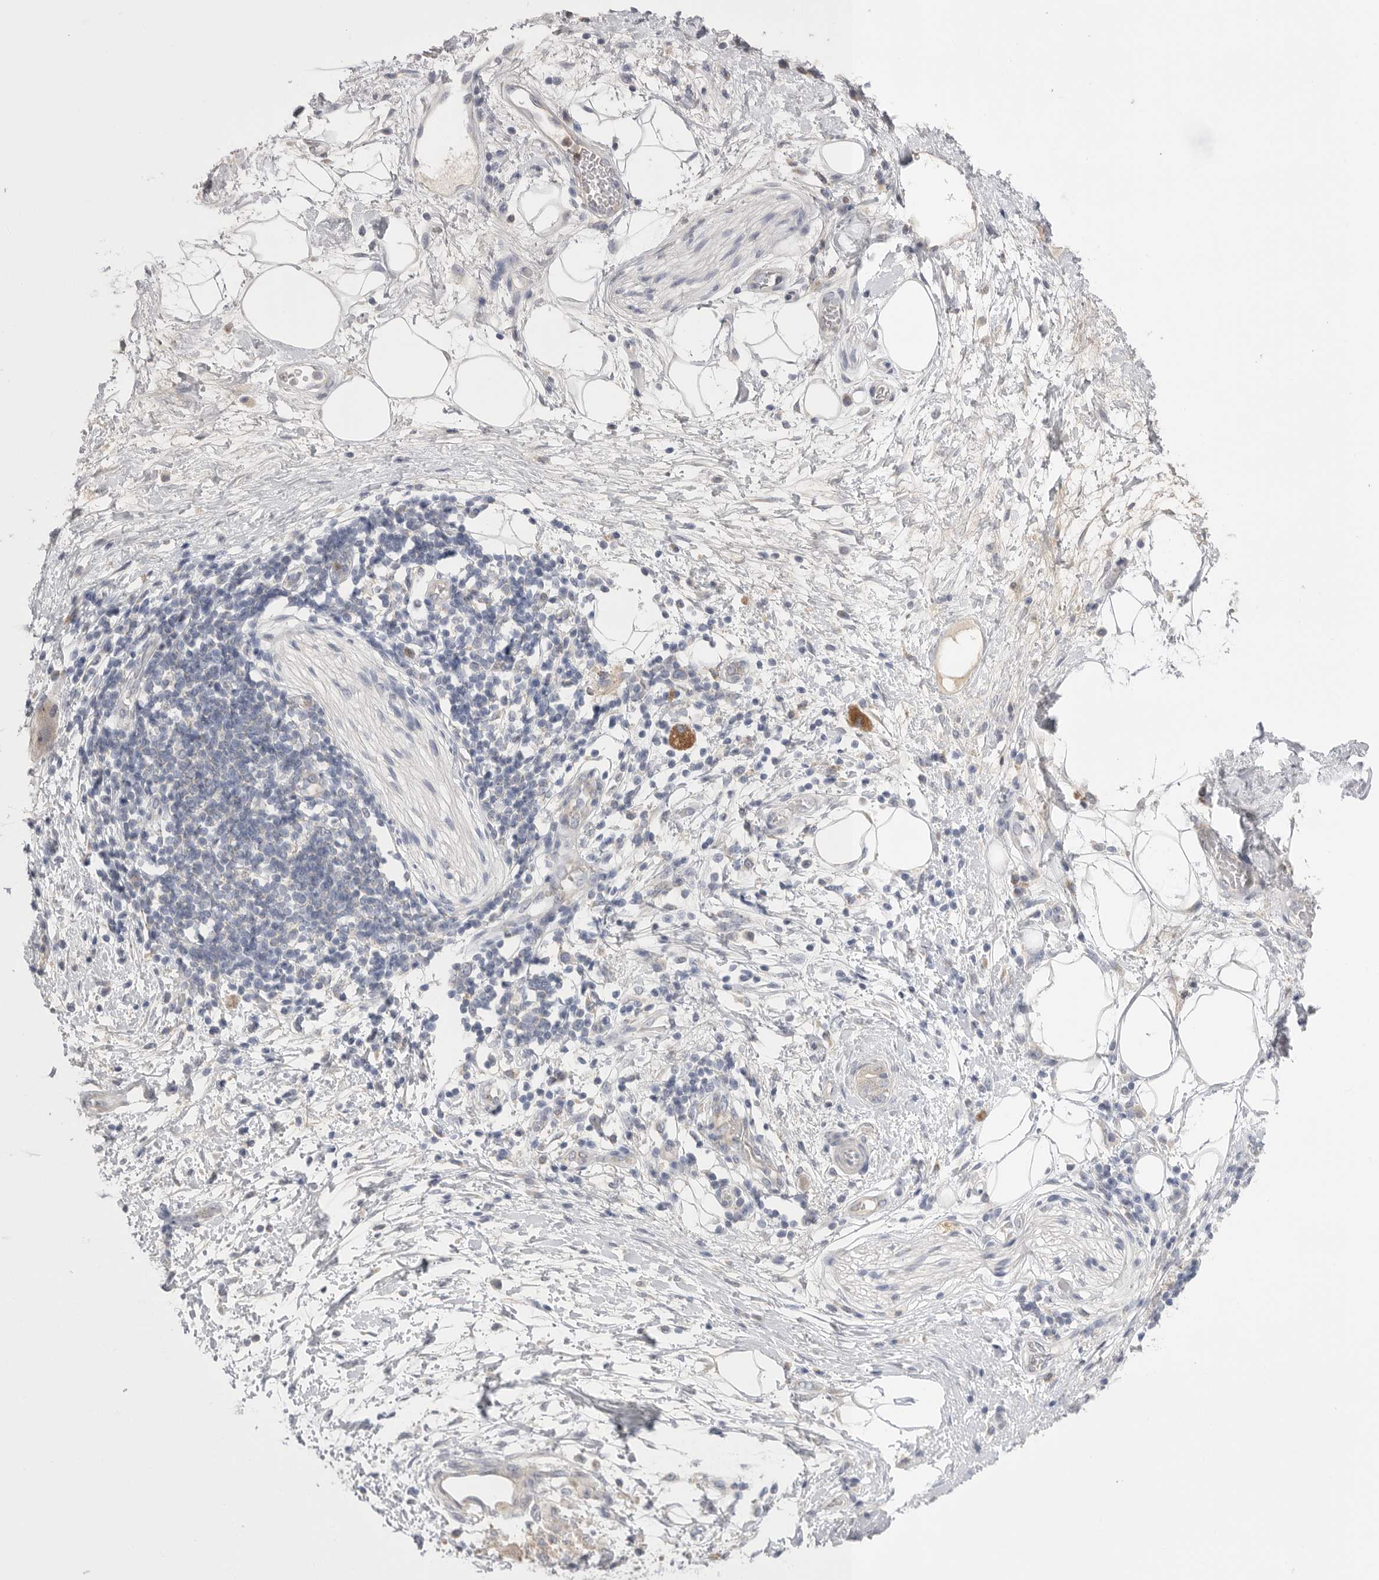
{"staining": {"intensity": "negative", "quantity": "none", "location": "none"}, "tissue": "adipose tissue", "cell_type": "Adipocytes", "image_type": "normal", "snomed": [{"axis": "morphology", "description": "Normal tissue, NOS"}, {"axis": "morphology", "description": "Adenocarcinoma, NOS"}, {"axis": "topography", "description": "Duodenum"}, {"axis": "topography", "description": "Peripheral nerve tissue"}], "caption": "Adipocytes are negative for brown protein staining in normal adipose tissue. The staining is performed using DAB (3,3'-diaminobenzidine) brown chromogen with nuclei counter-stained in using hematoxylin.", "gene": "CCDC126", "patient": {"sex": "female", "age": 60}}